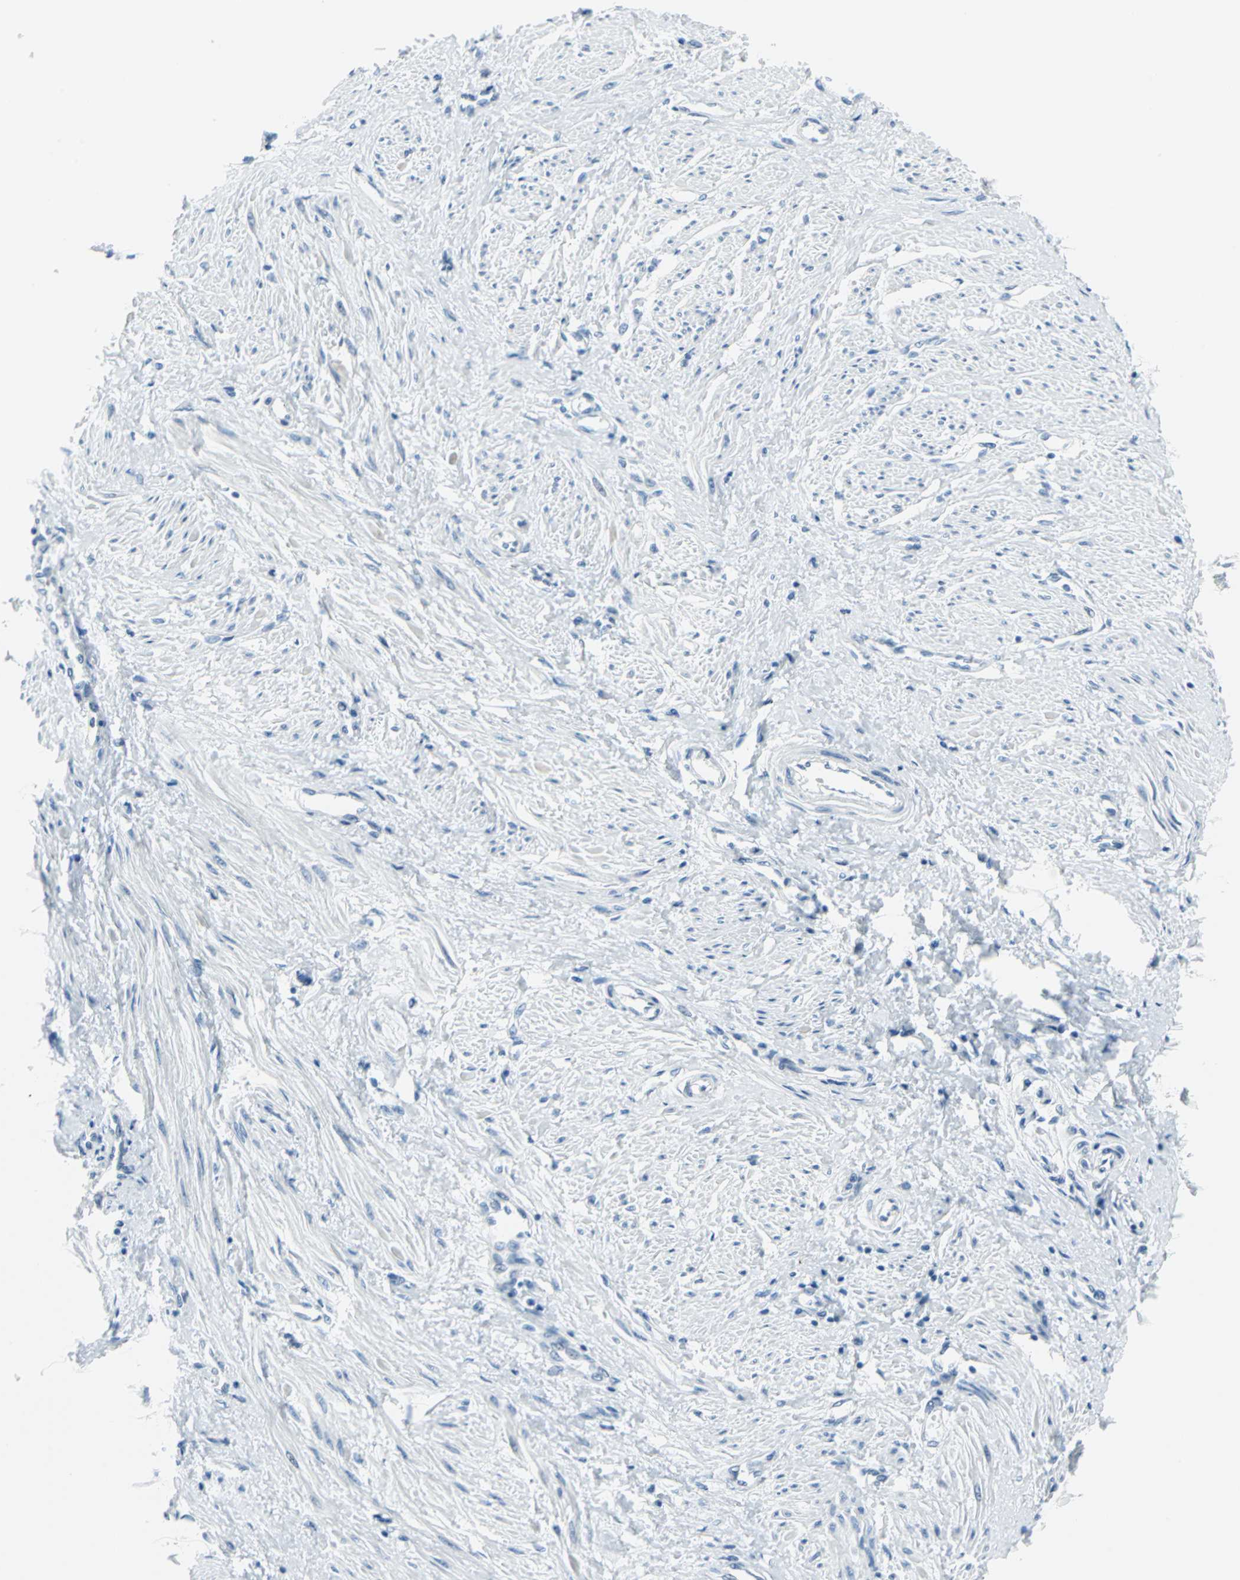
{"staining": {"intensity": "negative", "quantity": "none", "location": "none"}, "tissue": "smooth muscle", "cell_type": "Smooth muscle cells", "image_type": "normal", "snomed": [{"axis": "morphology", "description": "Normal tissue, NOS"}, {"axis": "topography", "description": "Smooth muscle"}, {"axis": "topography", "description": "Uterus"}], "caption": "Smooth muscle cells are negative for brown protein staining in benign smooth muscle. The staining is performed using DAB brown chromogen with nuclei counter-stained in using hematoxylin.", "gene": "CYB5A", "patient": {"sex": "female", "age": 39}}